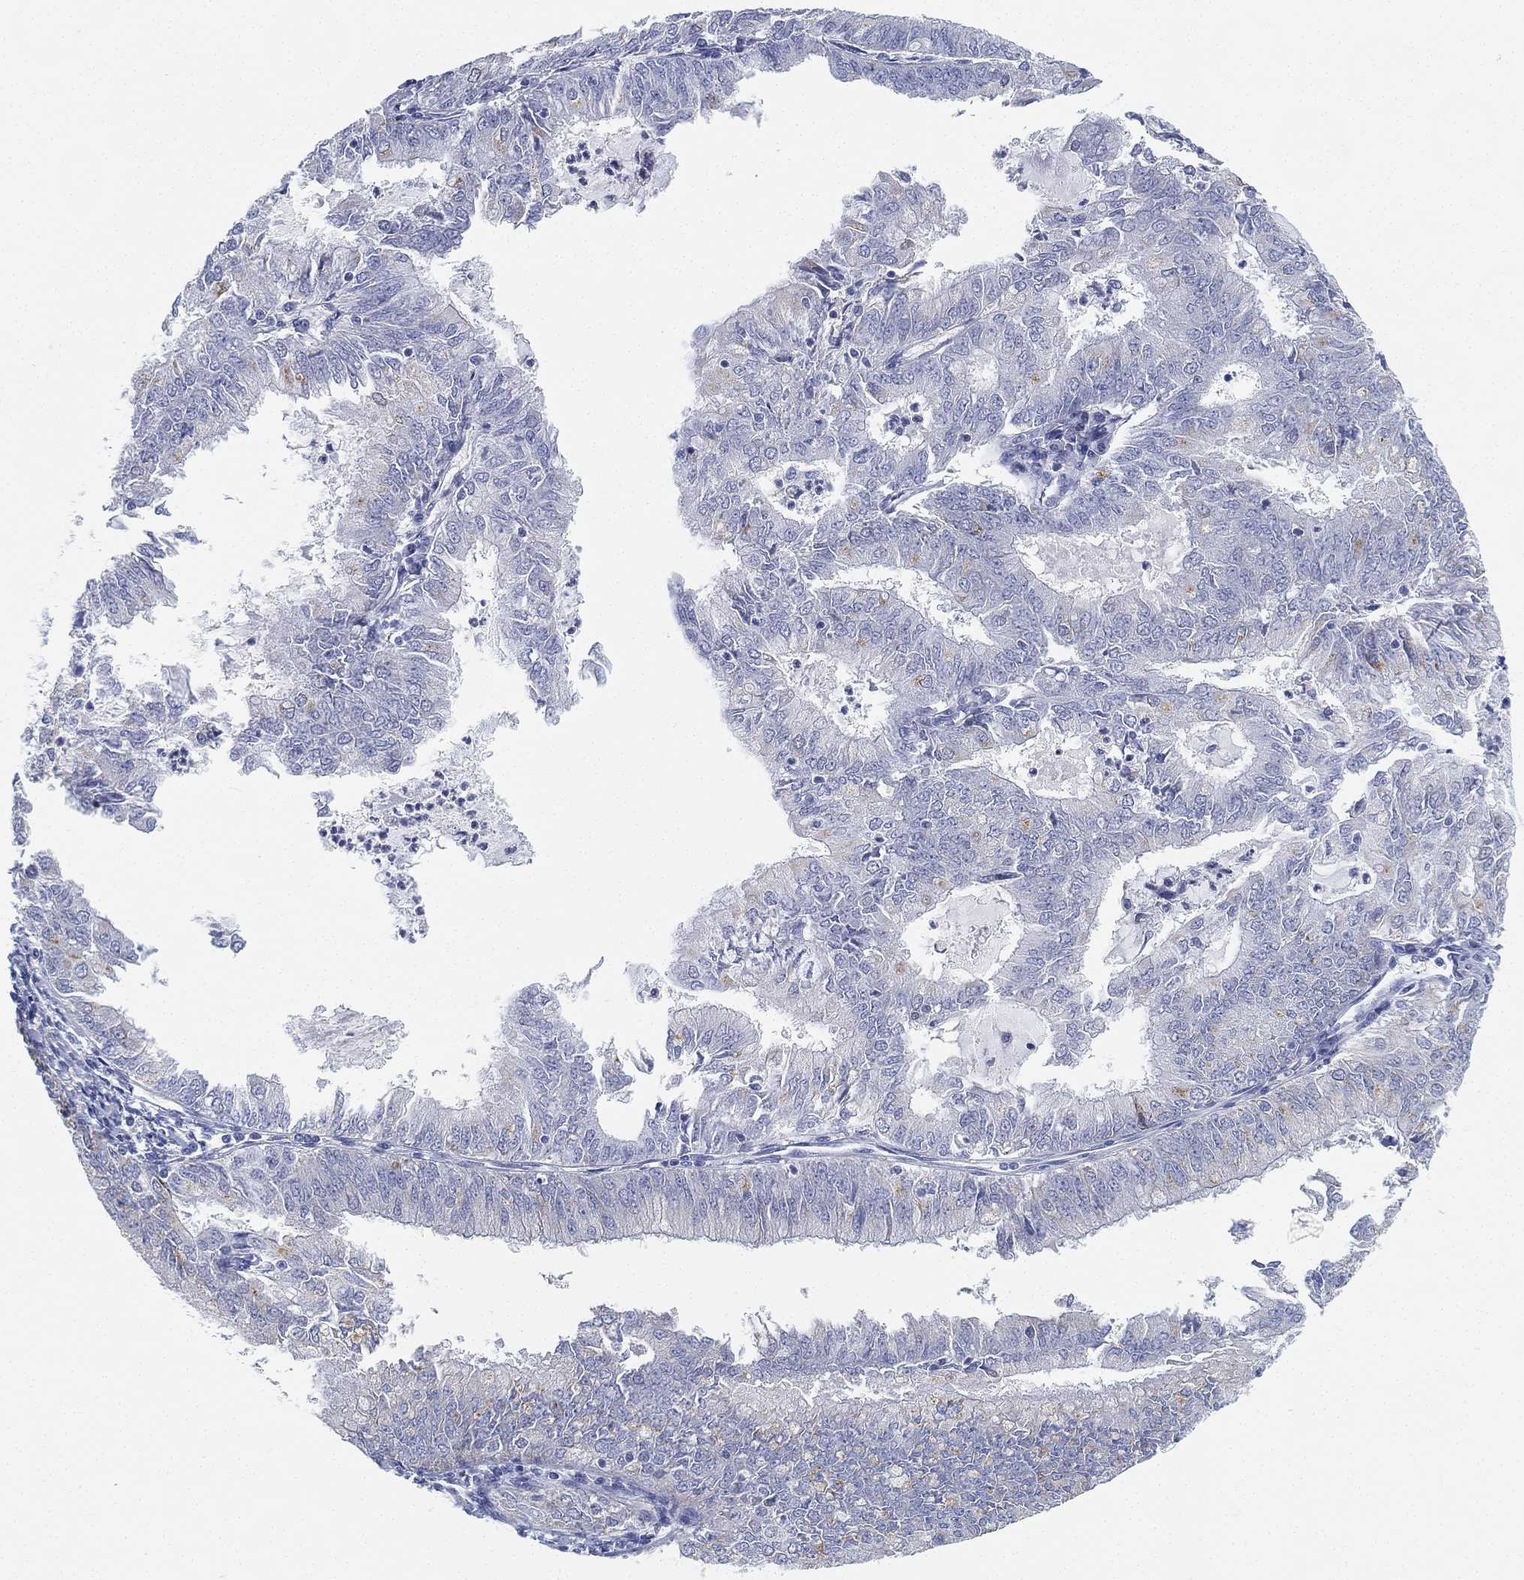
{"staining": {"intensity": "negative", "quantity": "none", "location": "none"}, "tissue": "endometrial cancer", "cell_type": "Tumor cells", "image_type": "cancer", "snomed": [{"axis": "morphology", "description": "Adenocarcinoma, NOS"}, {"axis": "topography", "description": "Endometrium"}], "caption": "The immunohistochemistry (IHC) histopathology image has no significant expression in tumor cells of endometrial cancer (adenocarcinoma) tissue.", "gene": "GPR61", "patient": {"sex": "female", "age": 57}}